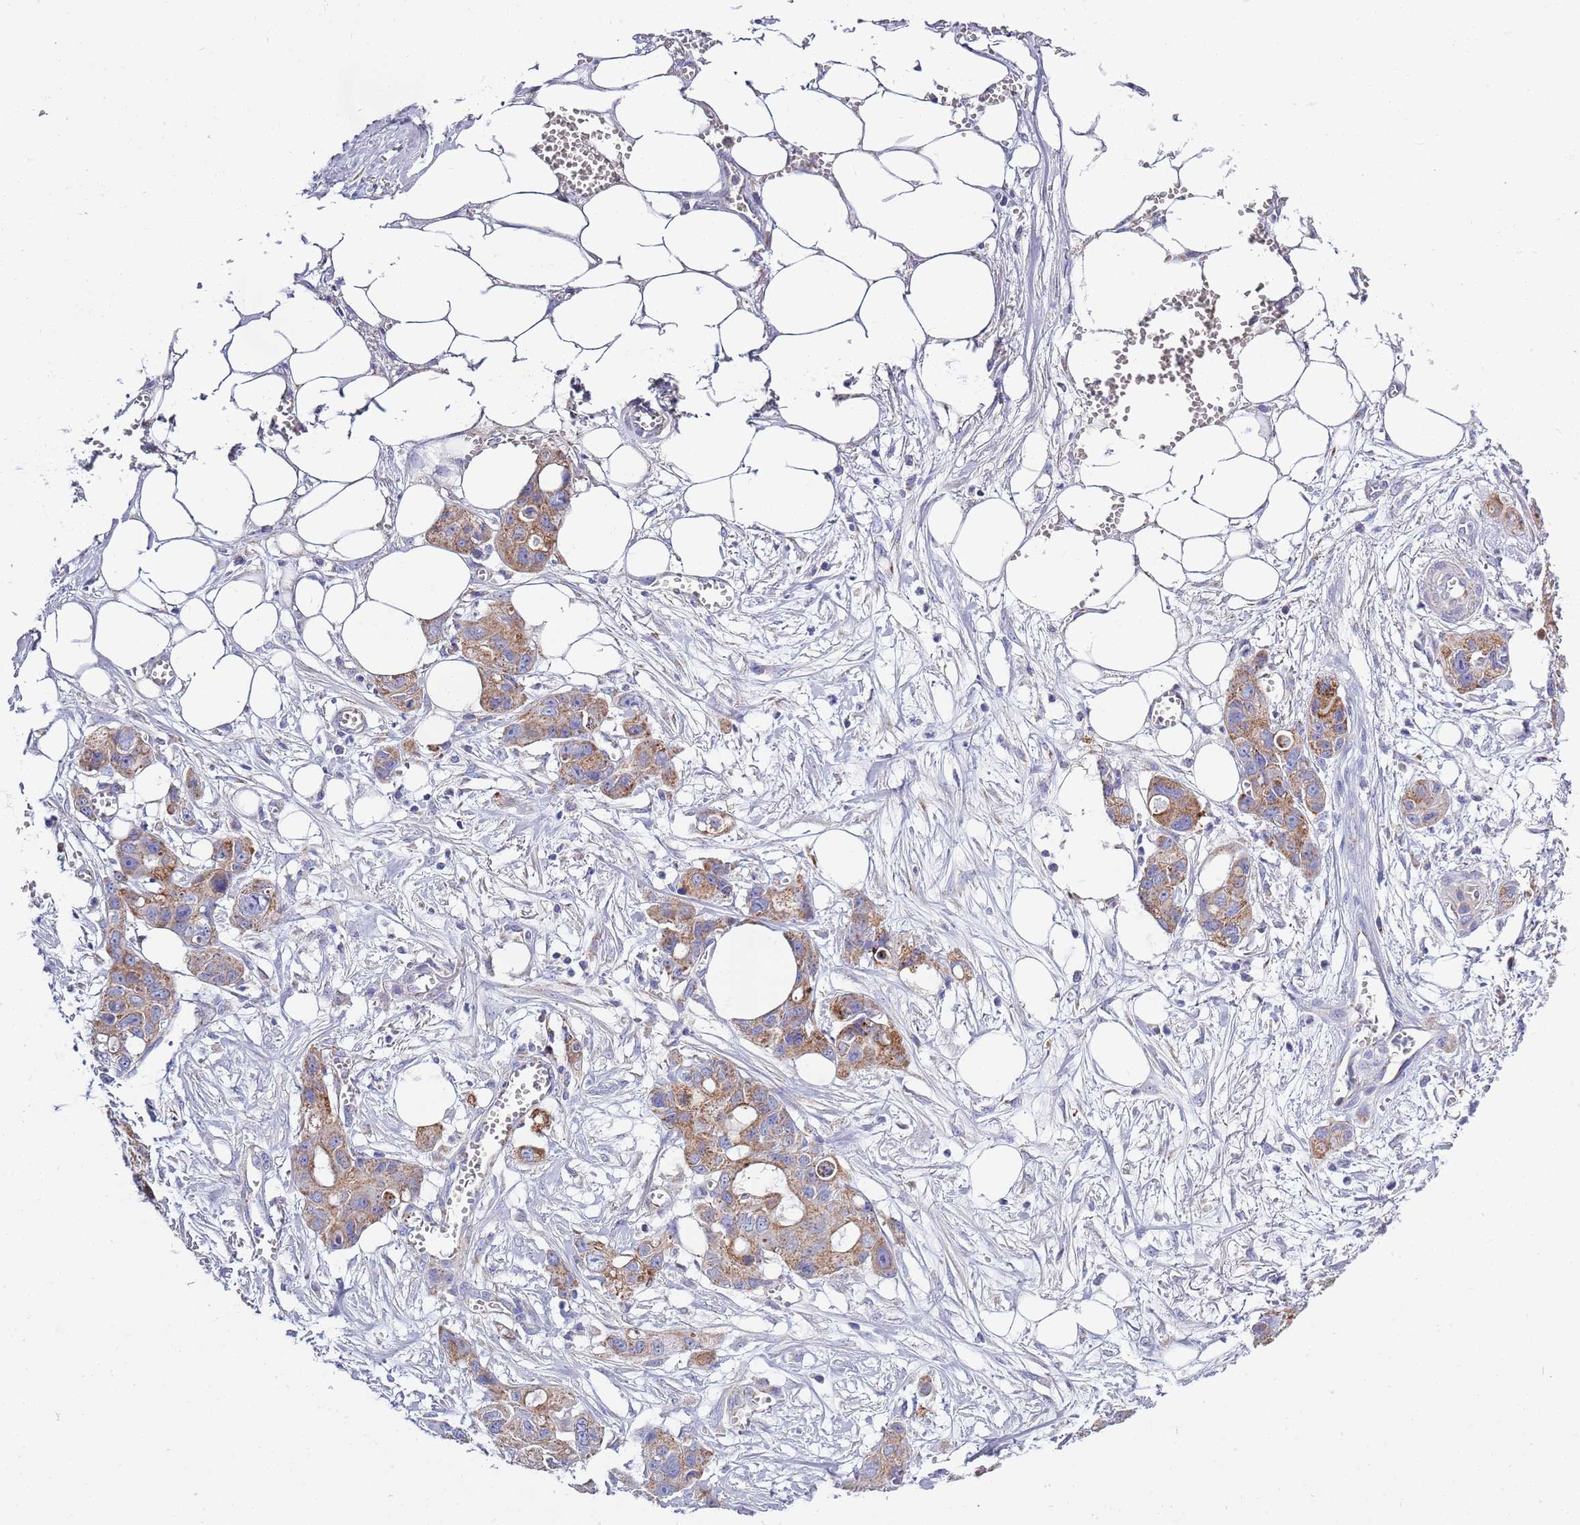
{"staining": {"intensity": "moderate", "quantity": ">75%", "location": "cytoplasmic/membranous"}, "tissue": "ovarian cancer", "cell_type": "Tumor cells", "image_type": "cancer", "snomed": [{"axis": "morphology", "description": "Cystadenocarcinoma, mucinous, NOS"}, {"axis": "topography", "description": "Ovary"}], "caption": "Ovarian mucinous cystadenocarcinoma stained with IHC displays moderate cytoplasmic/membranous expression in approximately >75% of tumor cells.", "gene": "EMC8", "patient": {"sex": "female", "age": 70}}